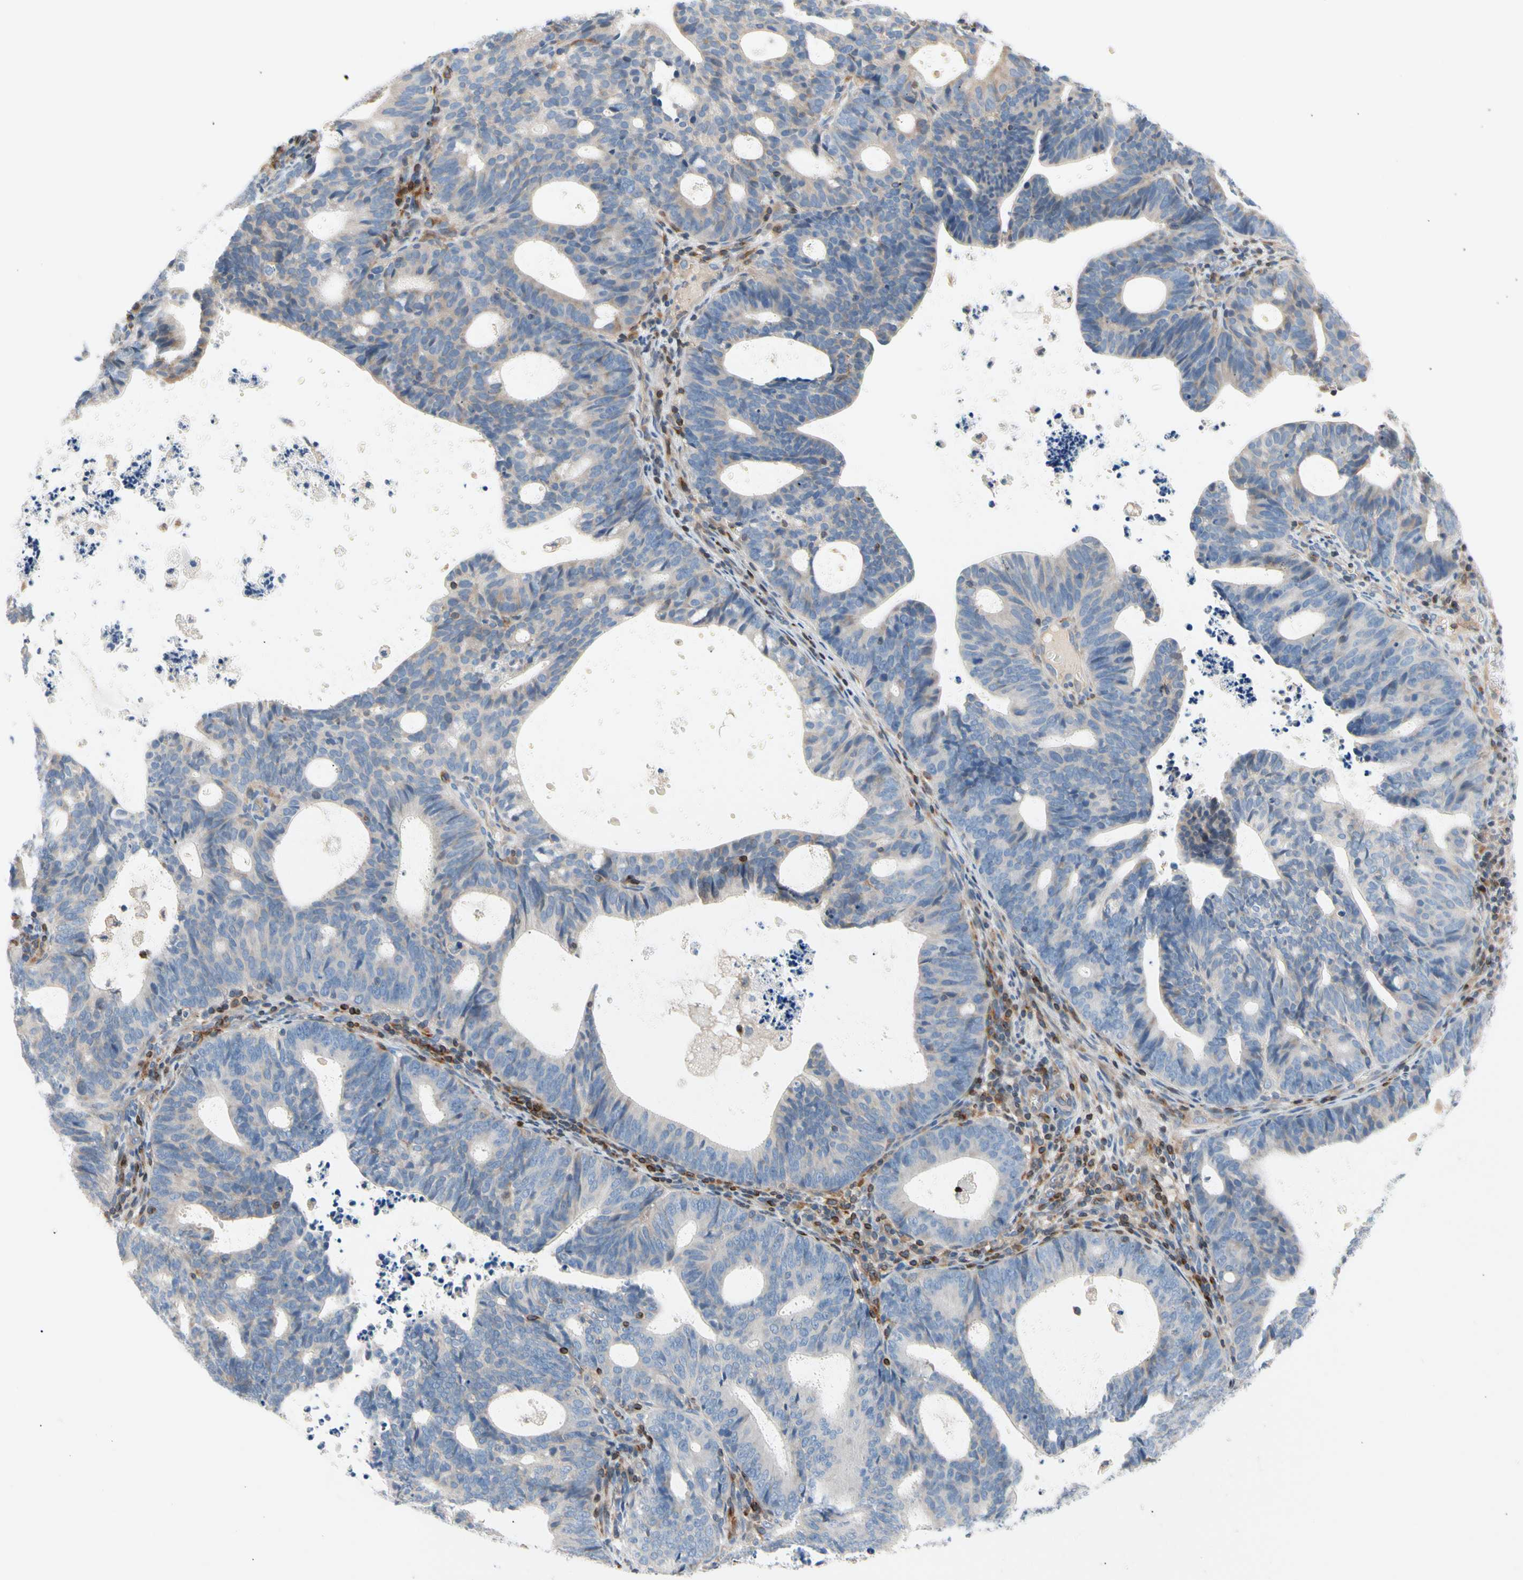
{"staining": {"intensity": "negative", "quantity": "none", "location": "none"}, "tissue": "endometrial cancer", "cell_type": "Tumor cells", "image_type": "cancer", "snomed": [{"axis": "morphology", "description": "Adenocarcinoma, NOS"}, {"axis": "topography", "description": "Uterus"}], "caption": "Immunohistochemical staining of human endometrial adenocarcinoma shows no significant staining in tumor cells.", "gene": "MAP3K3", "patient": {"sex": "female", "age": 83}}